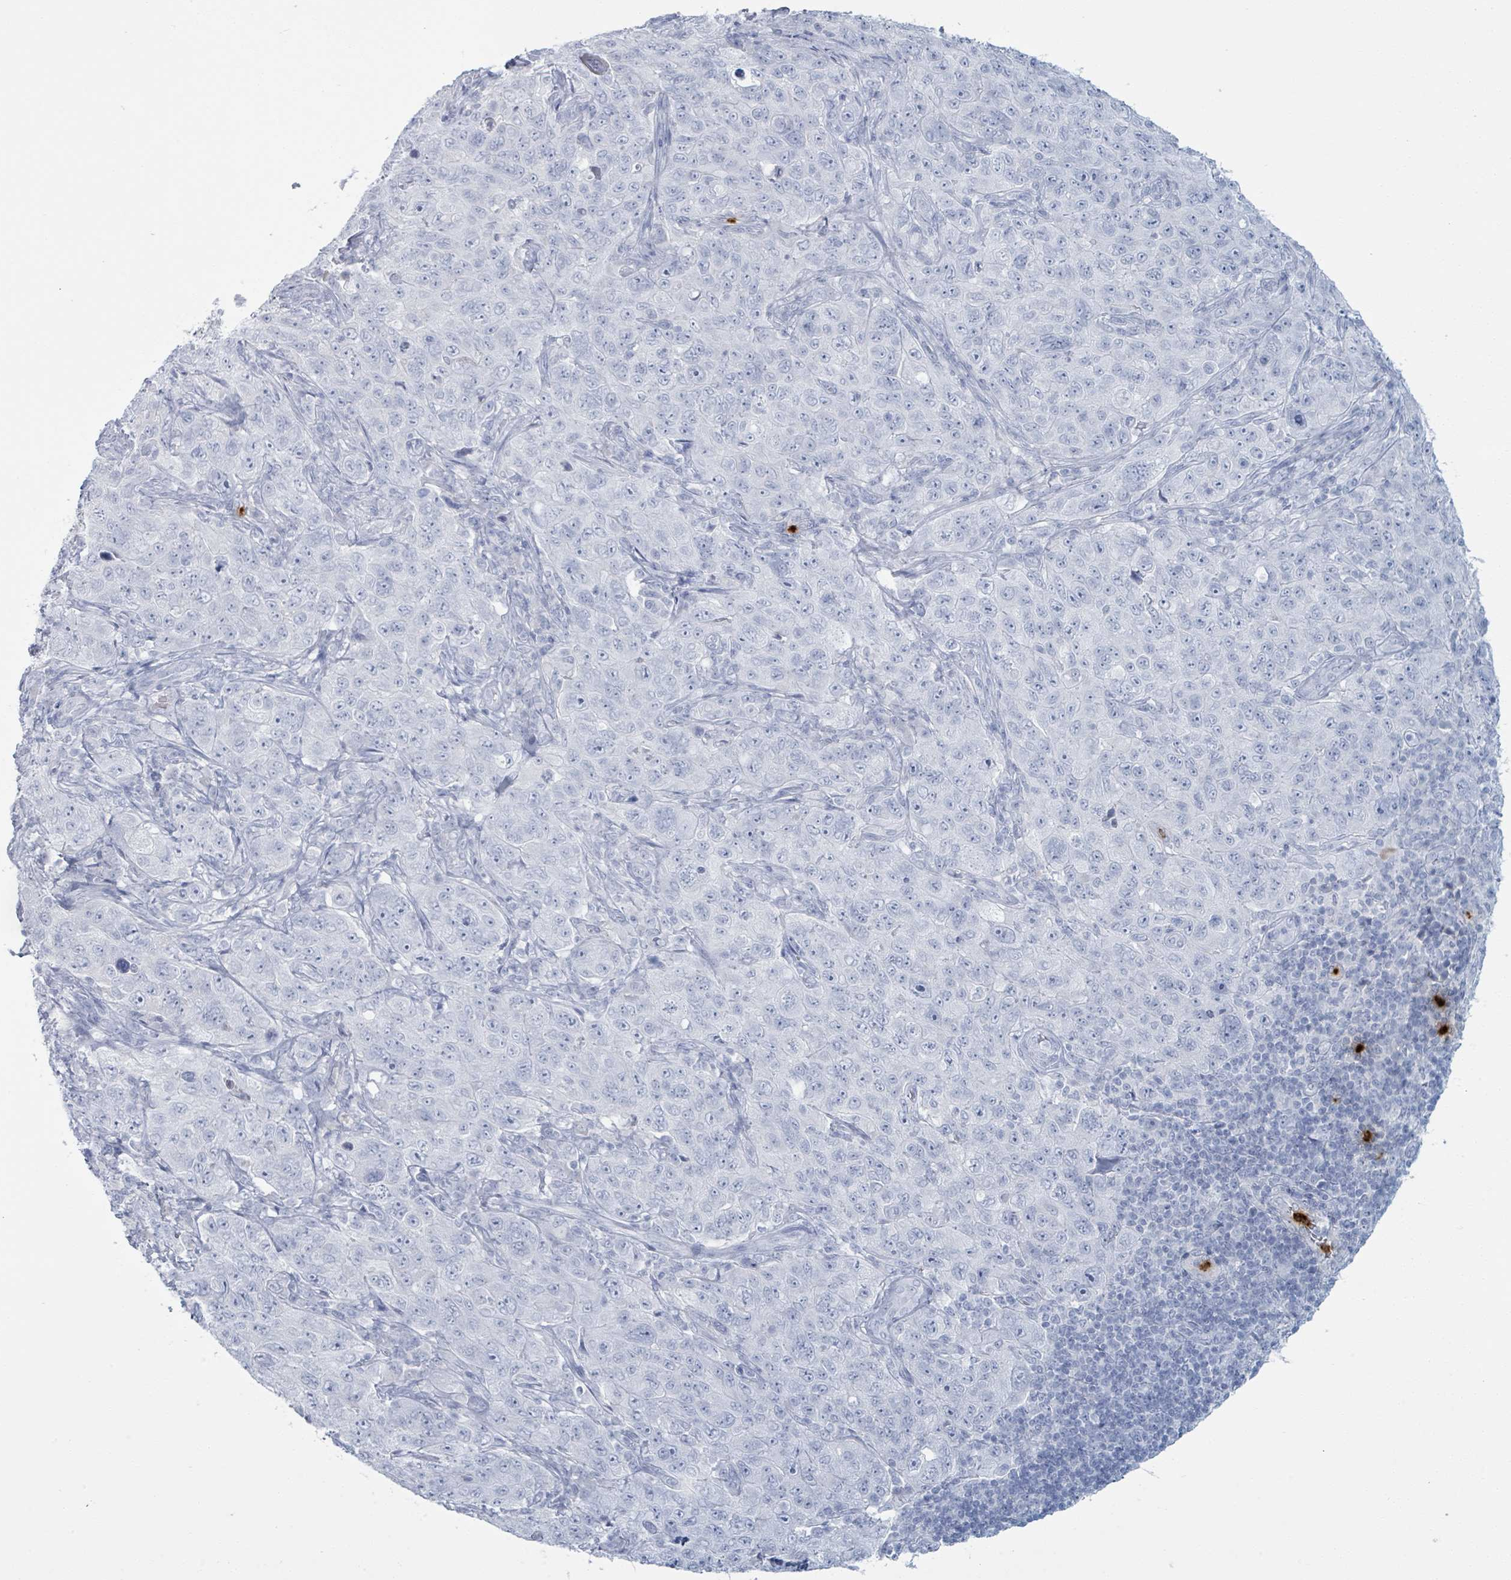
{"staining": {"intensity": "negative", "quantity": "none", "location": "none"}, "tissue": "pancreatic cancer", "cell_type": "Tumor cells", "image_type": "cancer", "snomed": [{"axis": "morphology", "description": "Adenocarcinoma, NOS"}, {"axis": "topography", "description": "Pancreas"}], "caption": "Immunohistochemistry (IHC) photomicrograph of human pancreatic cancer (adenocarcinoma) stained for a protein (brown), which shows no expression in tumor cells.", "gene": "DEFA4", "patient": {"sex": "male", "age": 68}}